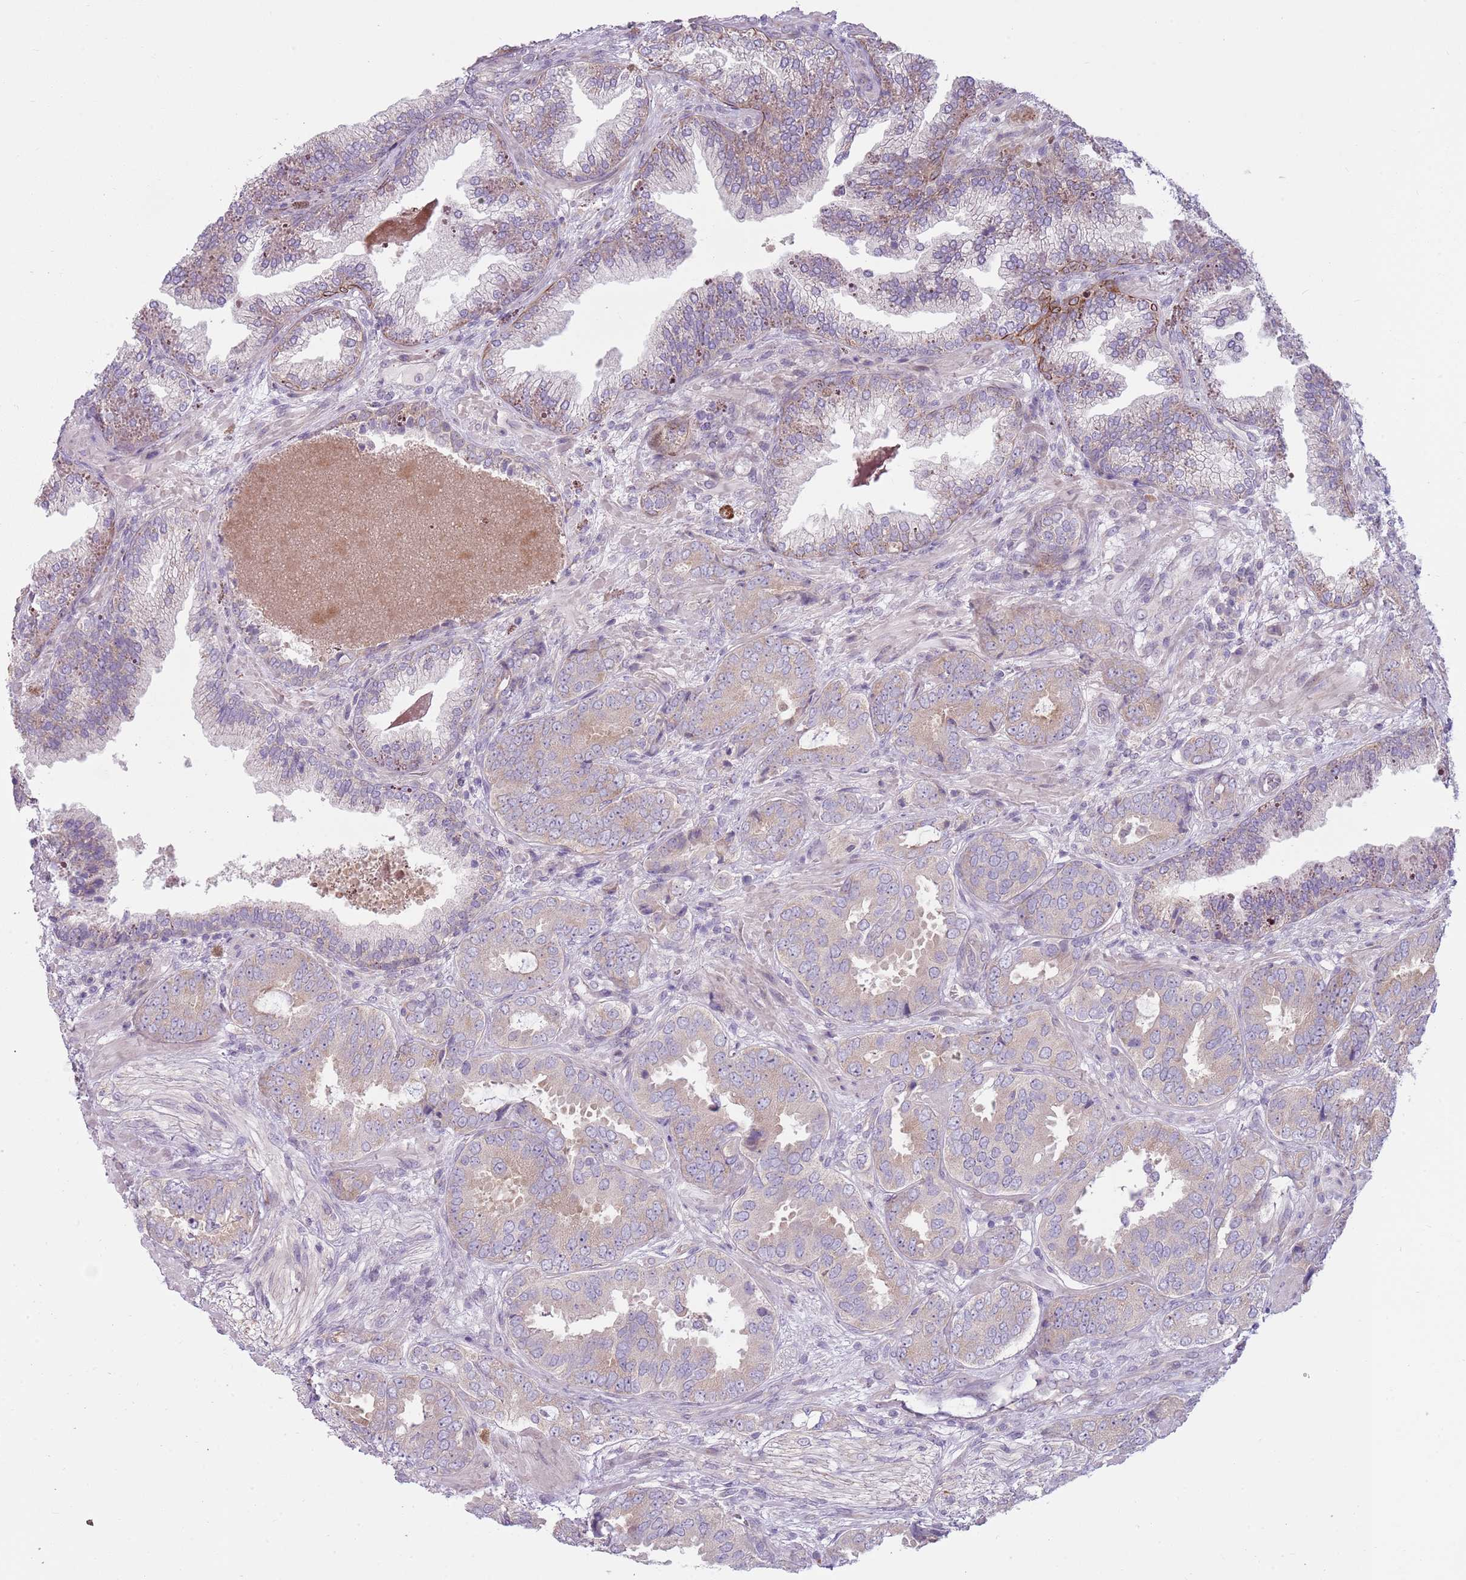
{"staining": {"intensity": "weak", "quantity": "25%-75%", "location": "cytoplasmic/membranous"}, "tissue": "prostate cancer", "cell_type": "Tumor cells", "image_type": "cancer", "snomed": [{"axis": "morphology", "description": "Adenocarcinoma, High grade"}, {"axis": "topography", "description": "Prostate"}], "caption": "Weak cytoplasmic/membranous expression for a protein is appreciated in approximately 25%-75% of tumor cells of prostate cancer using IHC.", "gene": "HSPA14", "patient": {"sex": "male", "age": 71}}